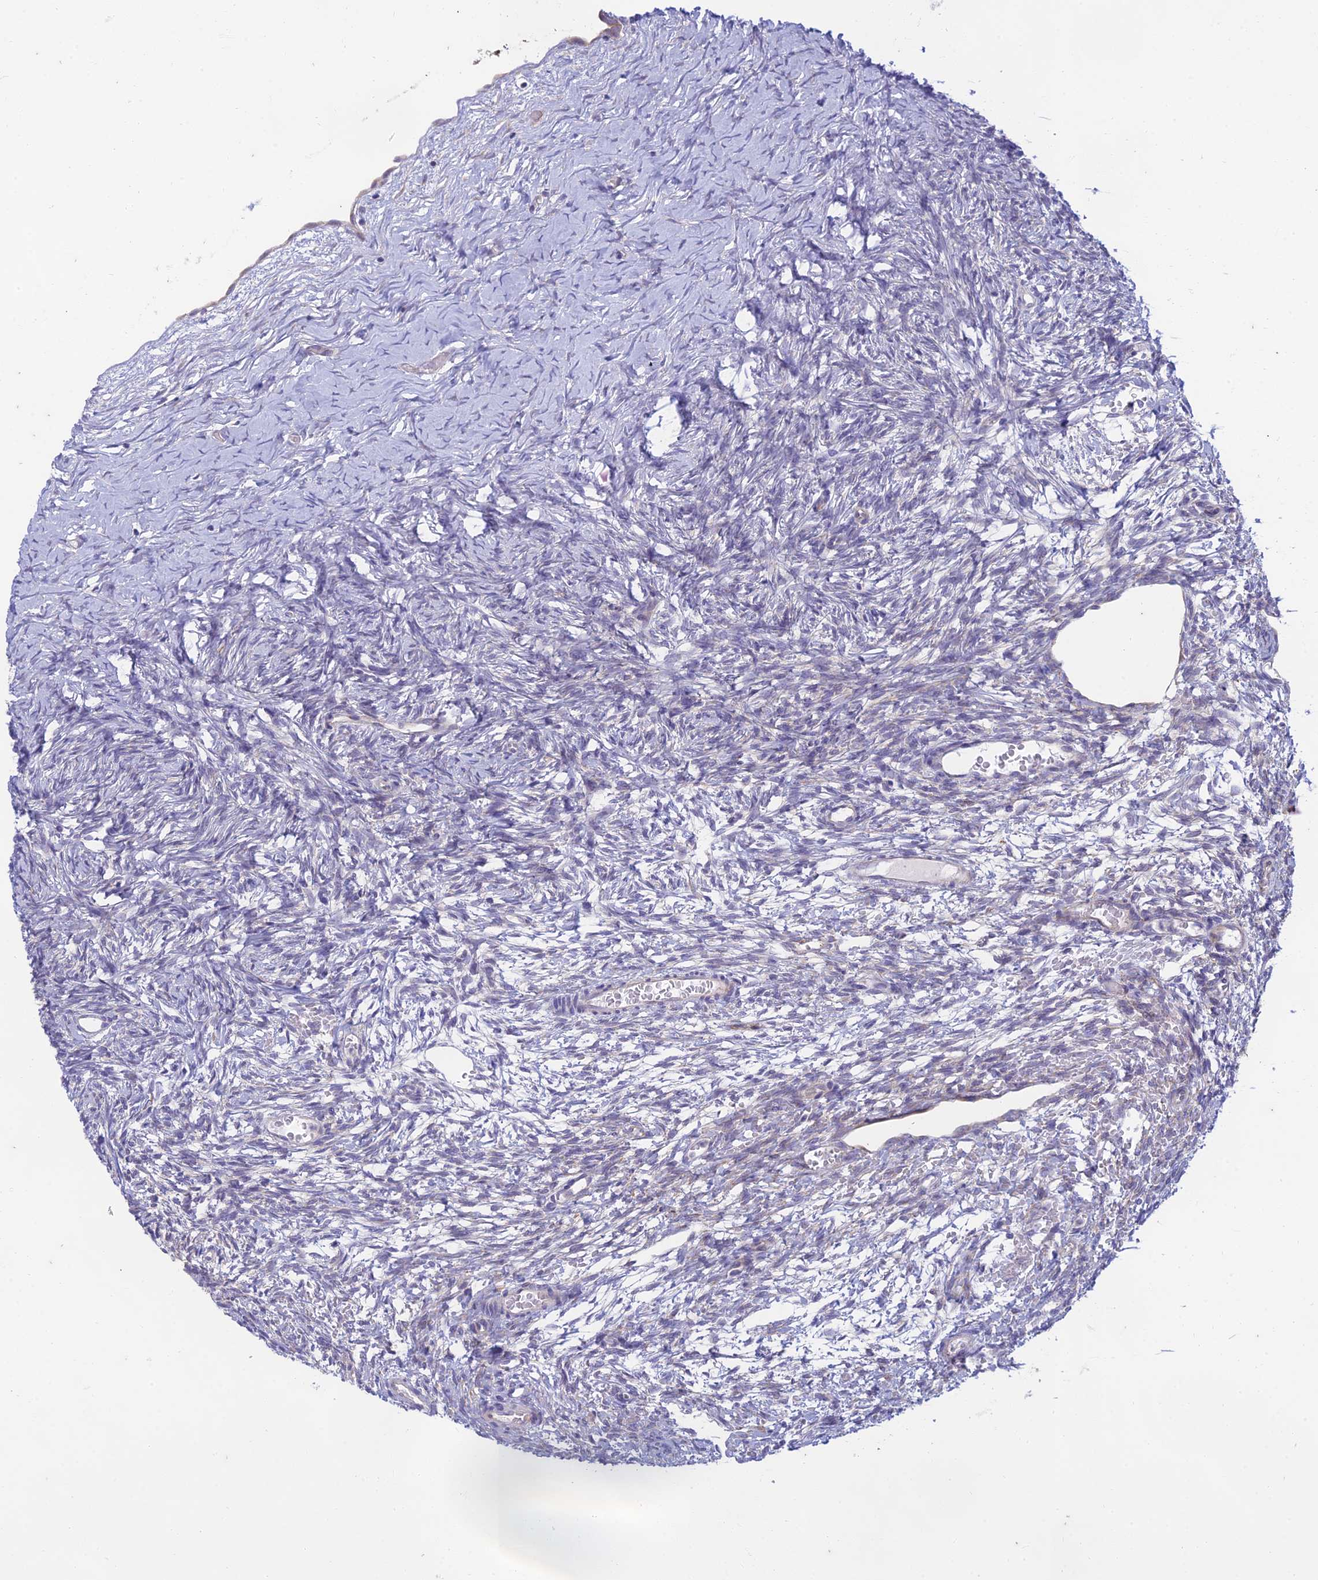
{"staining": {"intensity": "negative", "quantity": "none", "location": "none"}, "tissue": "ovary", "cell_type": "Follicle cells", "image_type": "normal", "snomed": [{"axis": "morphology", "description": "Normal tissue, NOS"}, {"axis": "topography", "description": "Ovary"}], "caption": "This is an immunohistochemistry (IHC) image of unremarkable ovary. There is no positivity in follicle cells.", "gene": "PTCD2", "patient": {"sex": "female", "age": 39}}